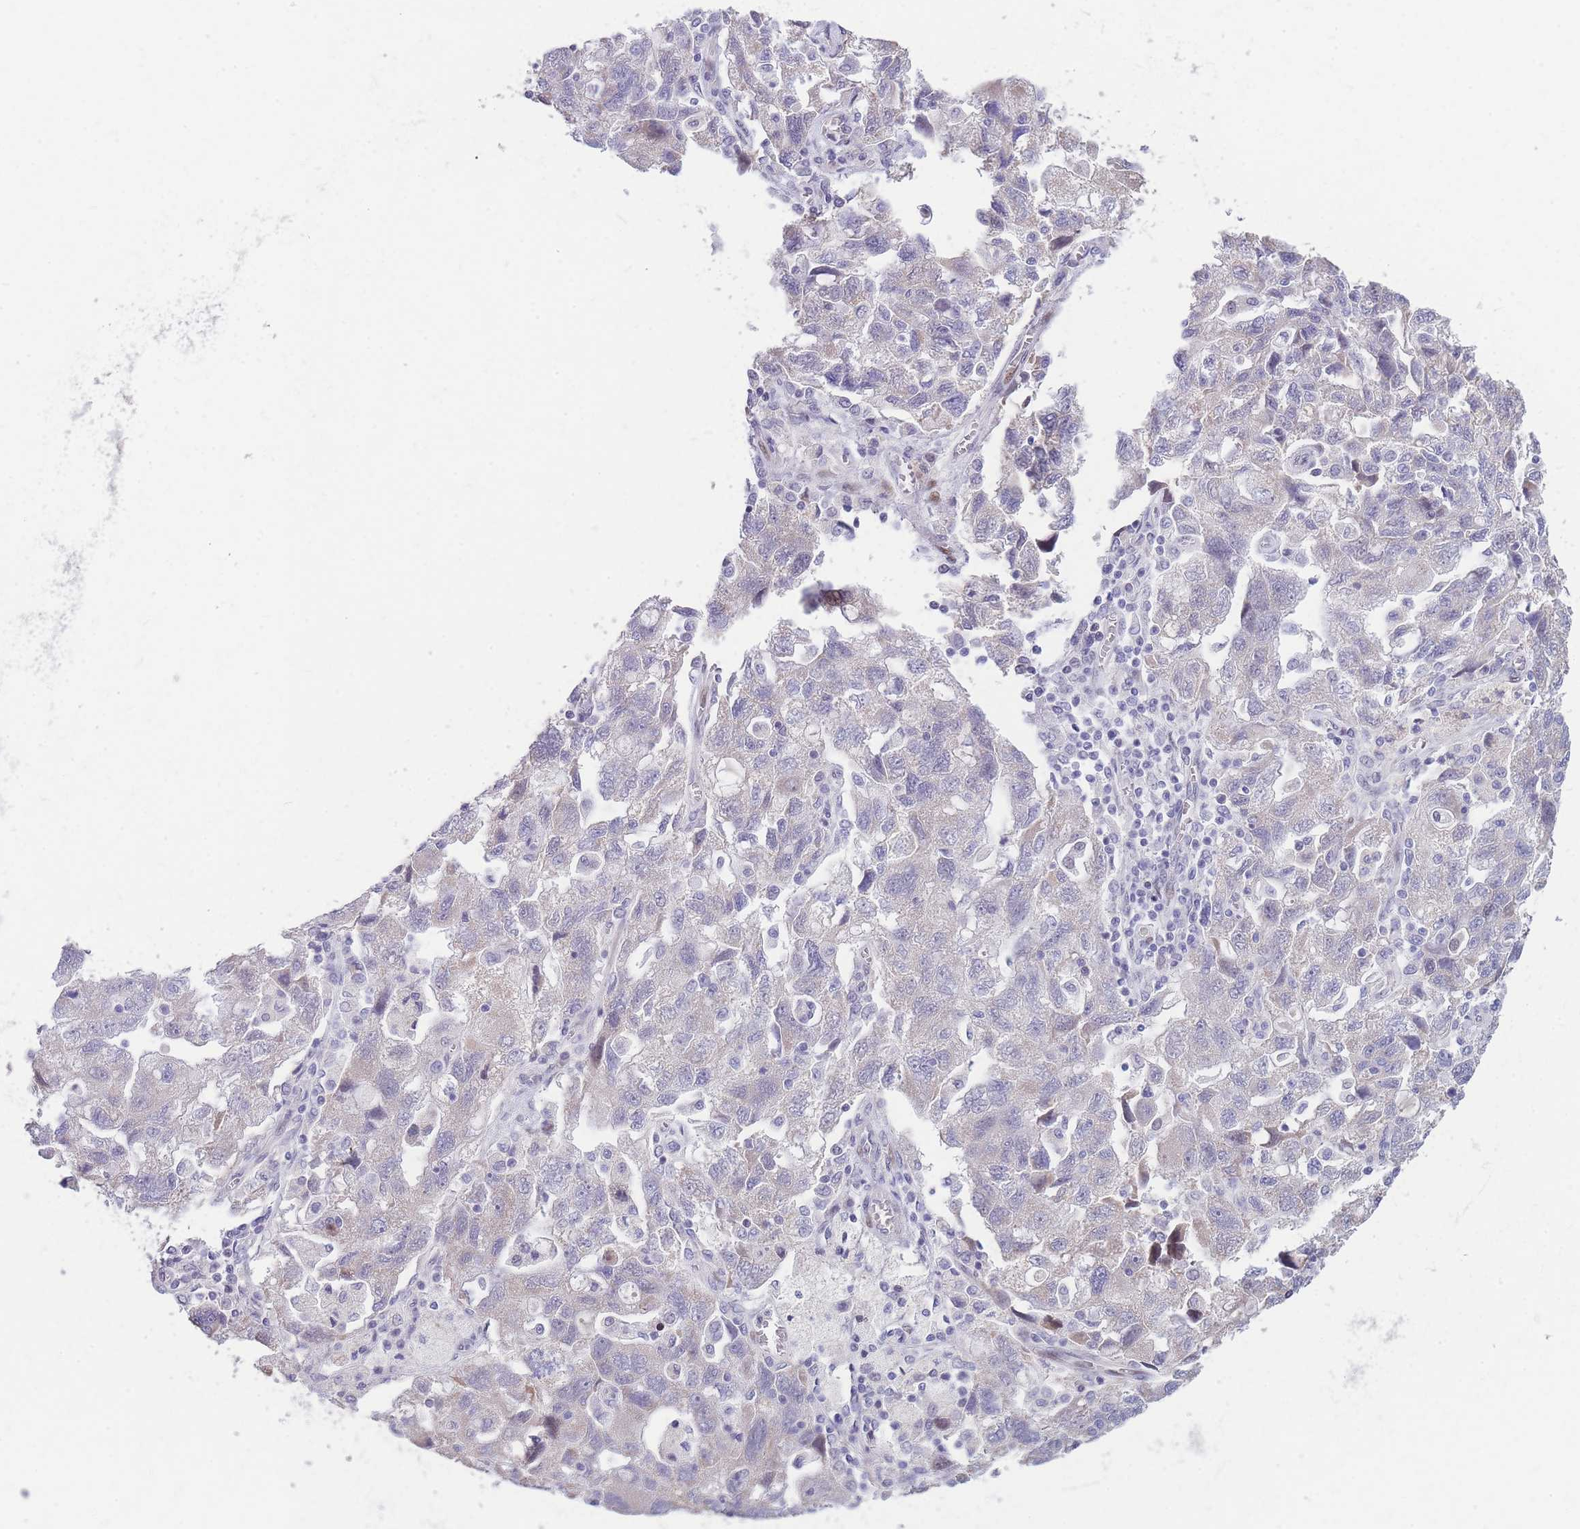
{"staining": {"intensity": "negative", "quantity": "none", "location": "none"}, "tissue": "ovarian cancer", "cell_type": "Tumor cells", "image_type": "cancer", "snomed": [{"axis": "morphology", "description": "Carcinoma, NOS"}, {"axis": "morphology", "description": "Cystadenocarcinoma, serous, NOS"}, {"axis": "topography", "description": "Ovary"}], "caption": "An IHC histopathology image of serous cystadenocarcinoma (ovarian) is shown. There is no staining in tumor cells of serous cystadenocarcinoma (ovarian).", "gene": "SHCBP1", "patient": {"sex": "female", "age": 69}}